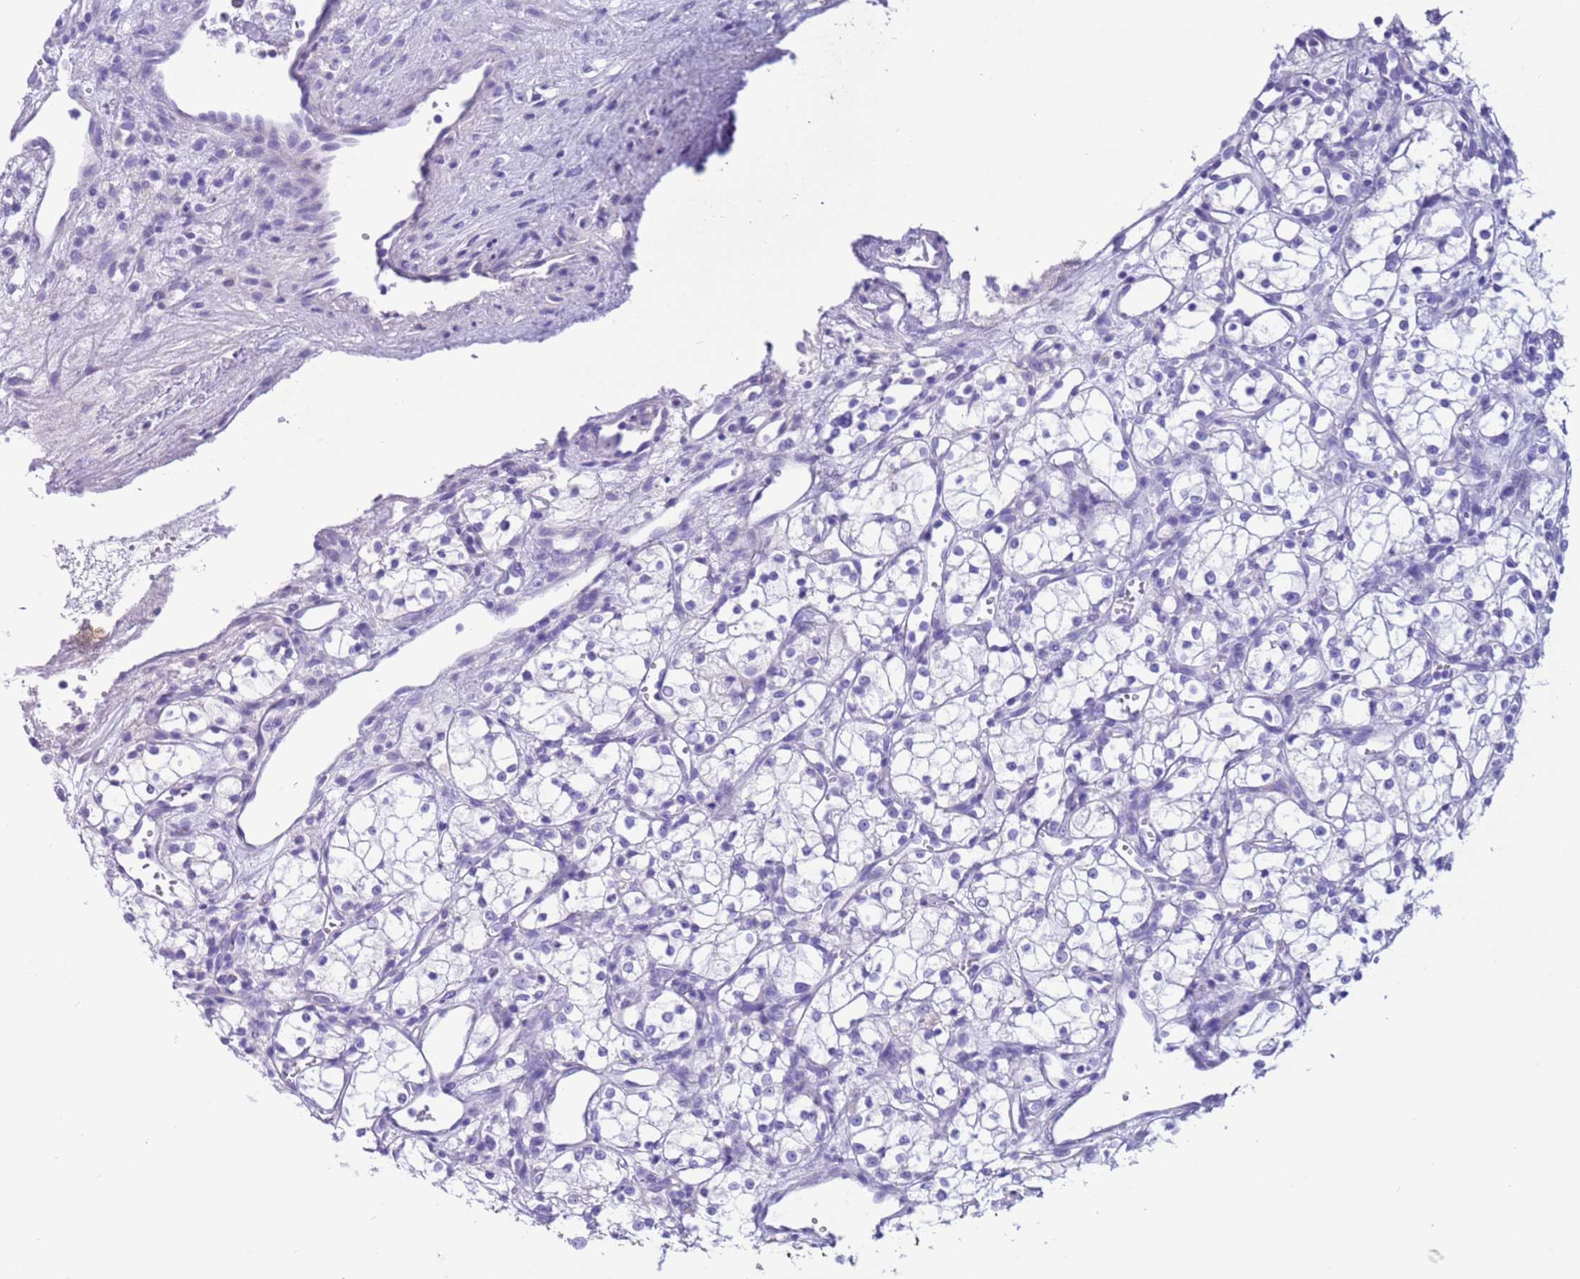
{"staining": {"intensity": "negative", "quantity": "none", "location": "none"}, "tissue": "renal cancer", "cell_type": "Tumor cells", "image_type": "cancer", "snomed": [{"axis": "morphology", "description": "Adenocarcinoma, NOS"}, {"axis": "topography", "description": "Kidney"}], "caption": "The immunohistochemistry (IHC) histopathology image has no significant staining in tumor cells of renal adenocarcinoma tissue.", "gene": "CPB1", "patient": {"sex": "male", "age": 59}}